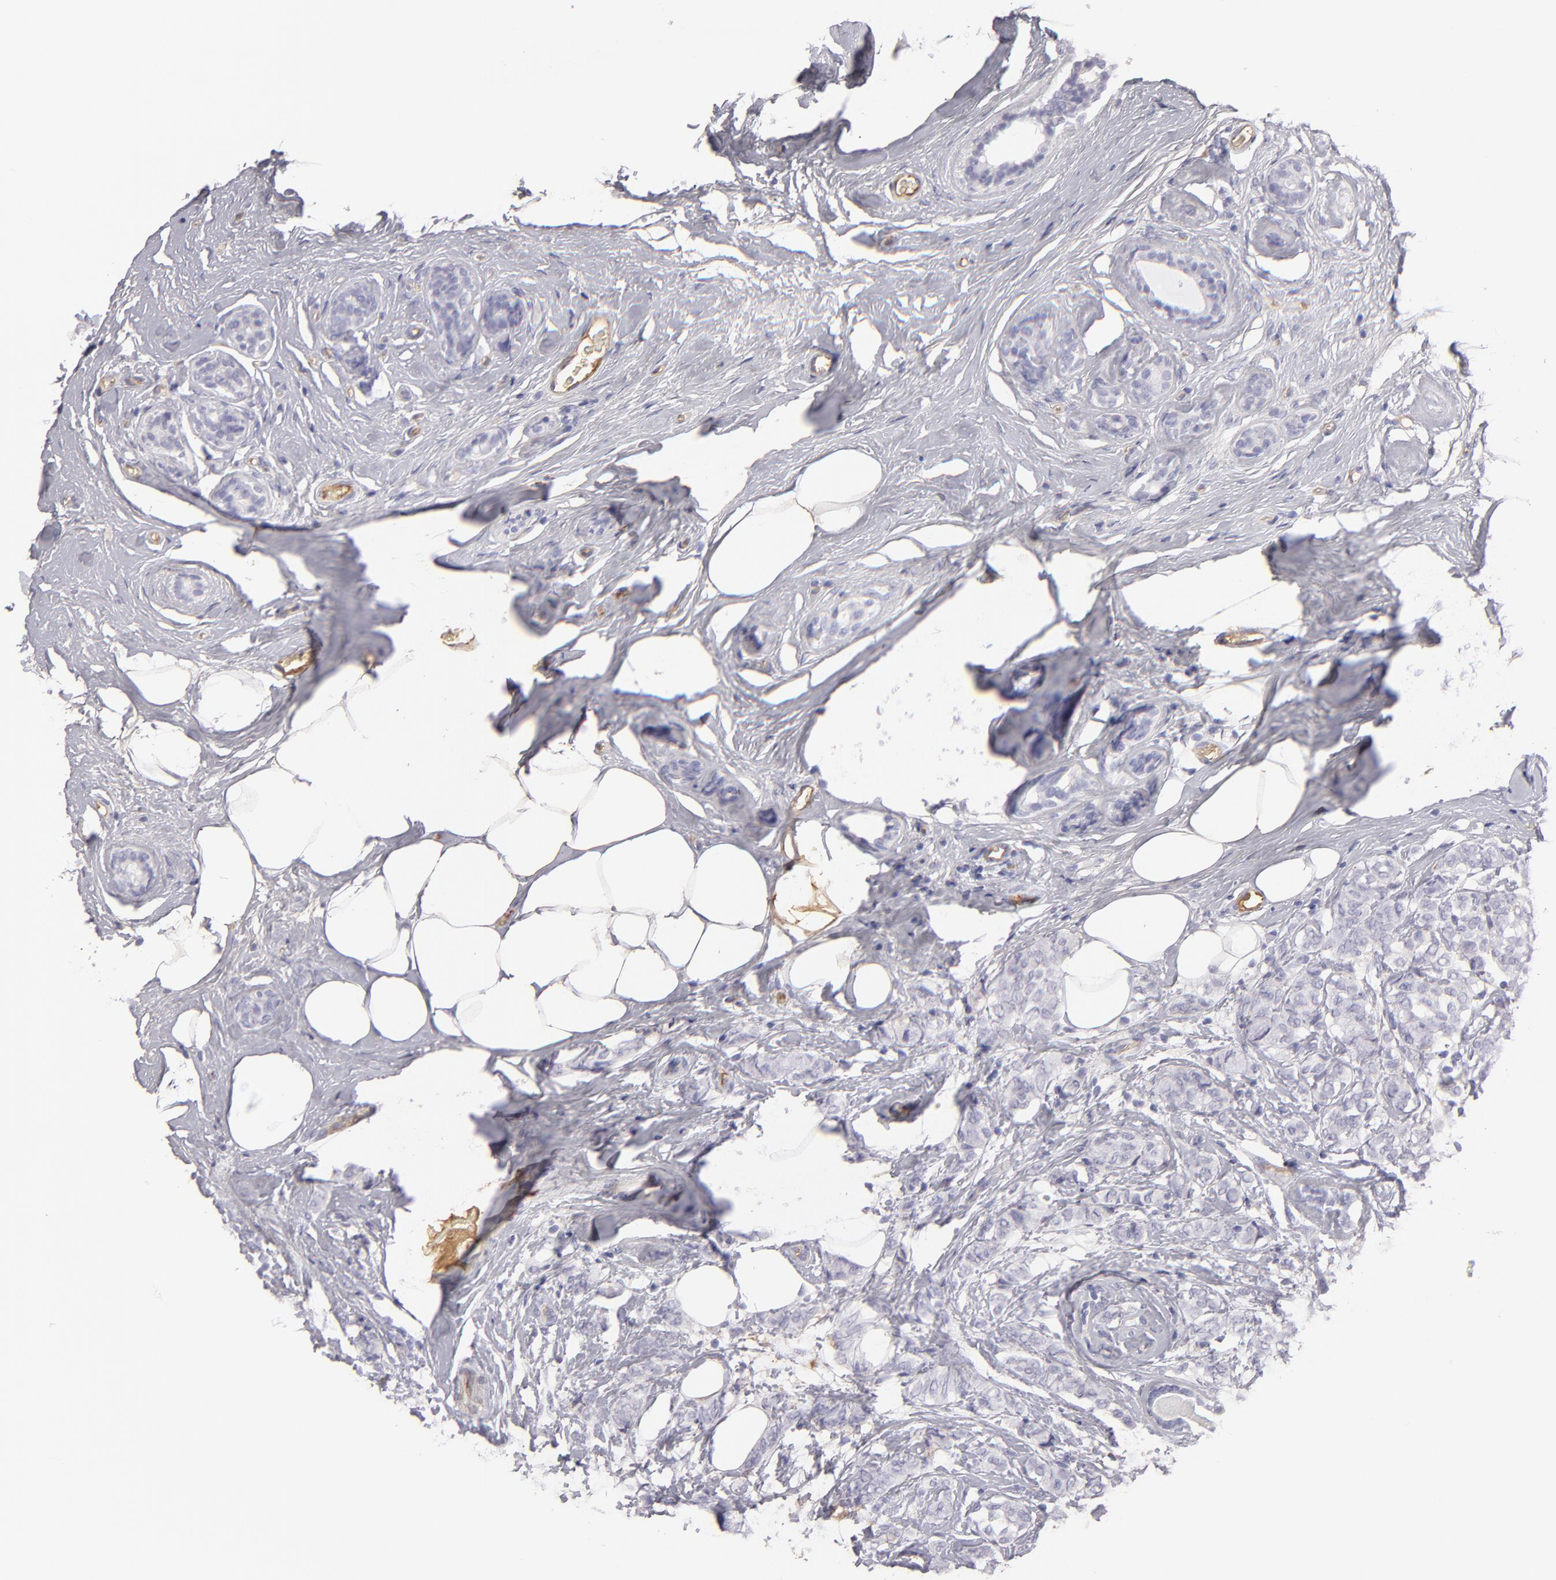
{"staining": {"intensity": "negative", "quantity": "none", "location": "none"}, "tissue": "breast cancer", "cell_type": "Tumor cells", "image_type": "cancer", "snomed": [{"axis": "morphology", "description": "Lobular carcinoma"}, {"axis": "topography", "description": "Breast"}], "caption": "Immunohistochemistry (IHC) micrograph of neoplastic tissue: human breast cancer stained with DAB shows no significant protein staining in tumor cells.", "gene": "ABCC4", "patient": {"sex": "female", "age": 60}}